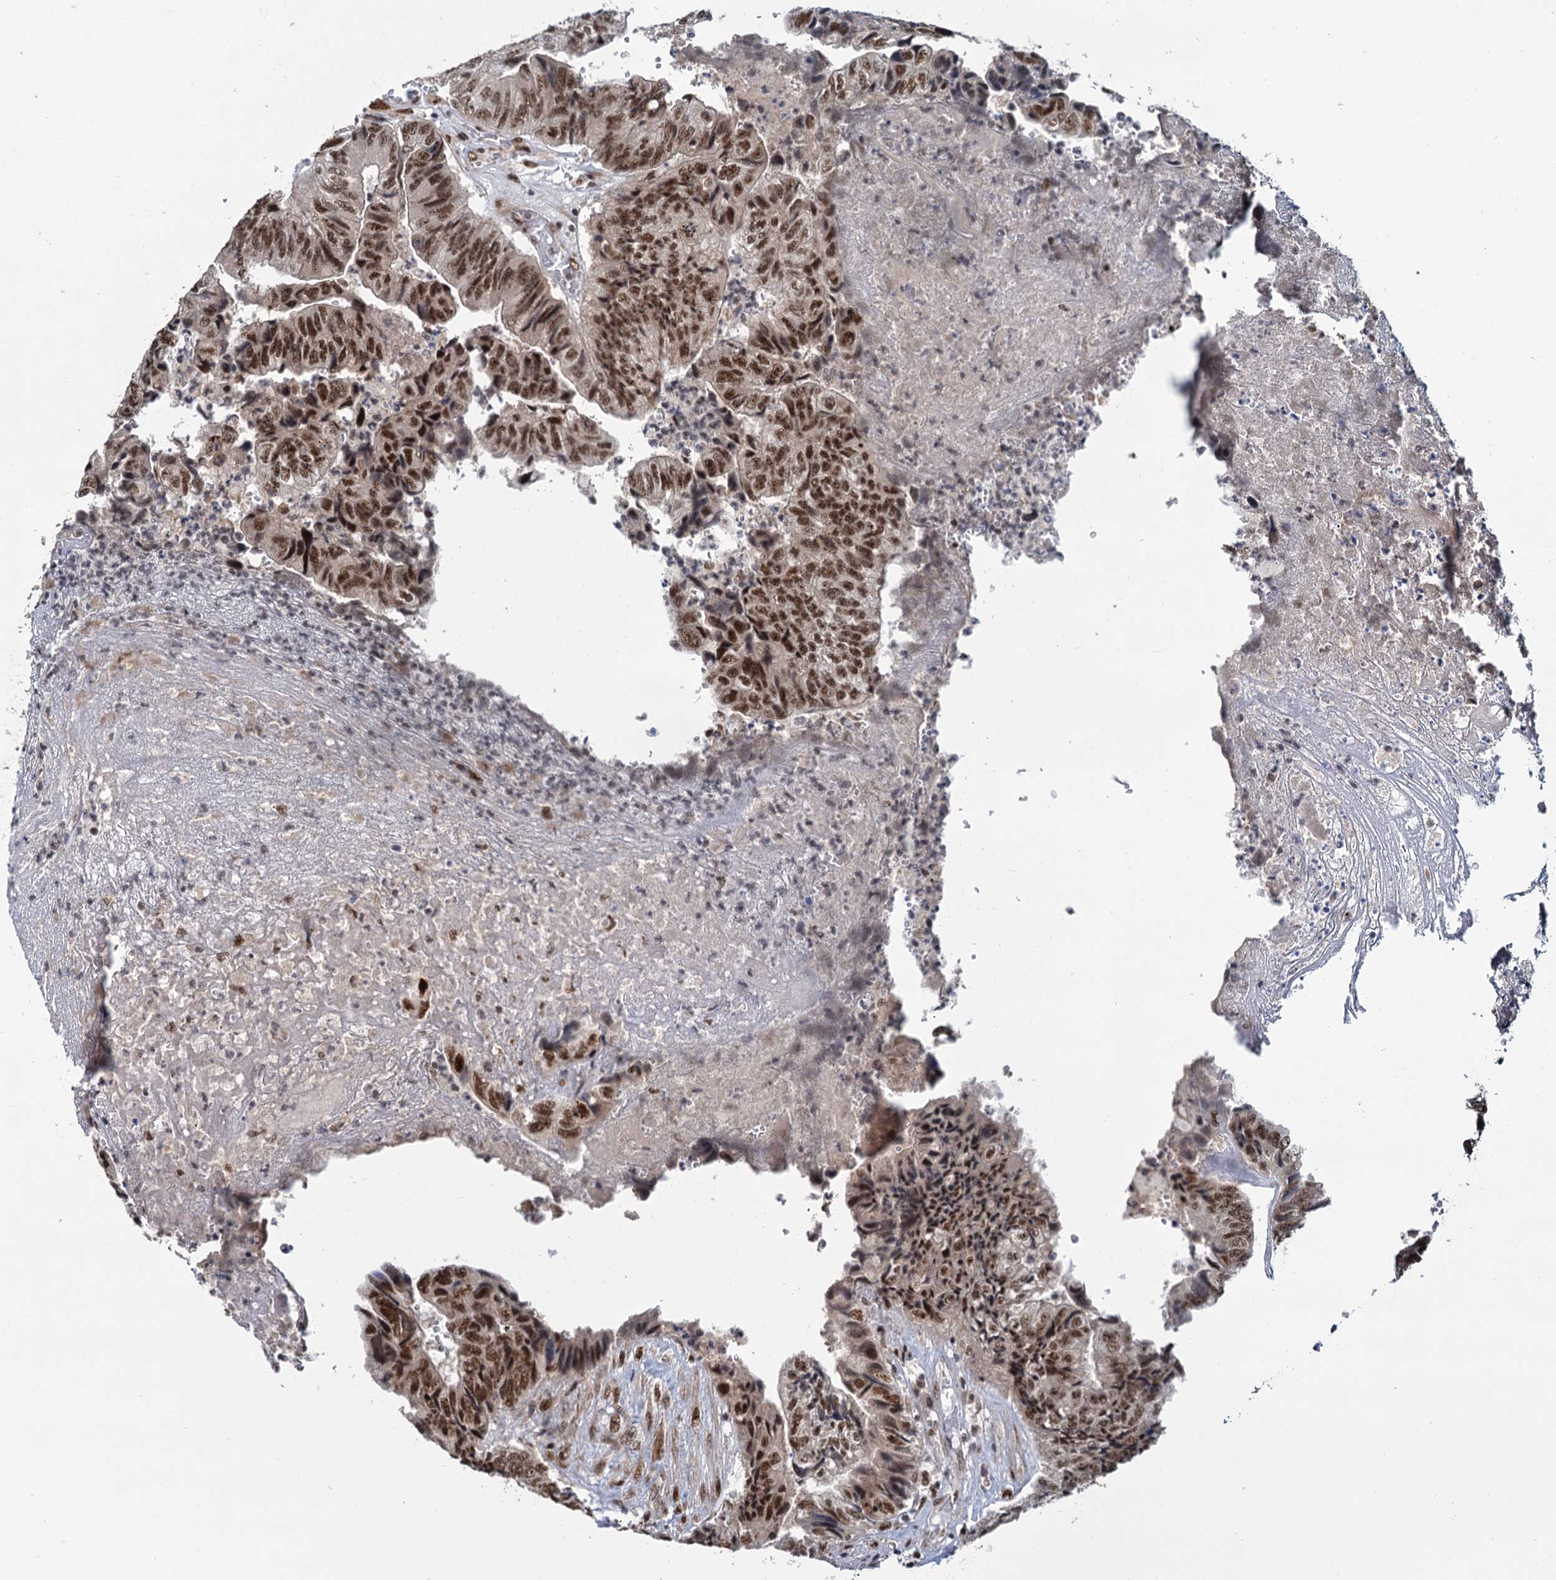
{"staining": {"intensity": "moderate", "quantity": ">75%", "location": "nuclear"}, "tissue": "colorectal cancer", "cell_type": "Tumor cells", "image_type": "cancer", "snomed": [{"axis": "morphology", "description": "Adenocarcinoma, NOS"}, {"axis": "topography", "description": "Colon"}], "caption": "Colorectal adenocarcinoma was stained to show a protein in brown. There is medium levels of moderate nuclear positivity in about >75% of tumor cells. (Brightfield microscopy of DAB IHC at high magnification).", "gene": "WBP4", "patient": {"sex": "female", "age": 67}}